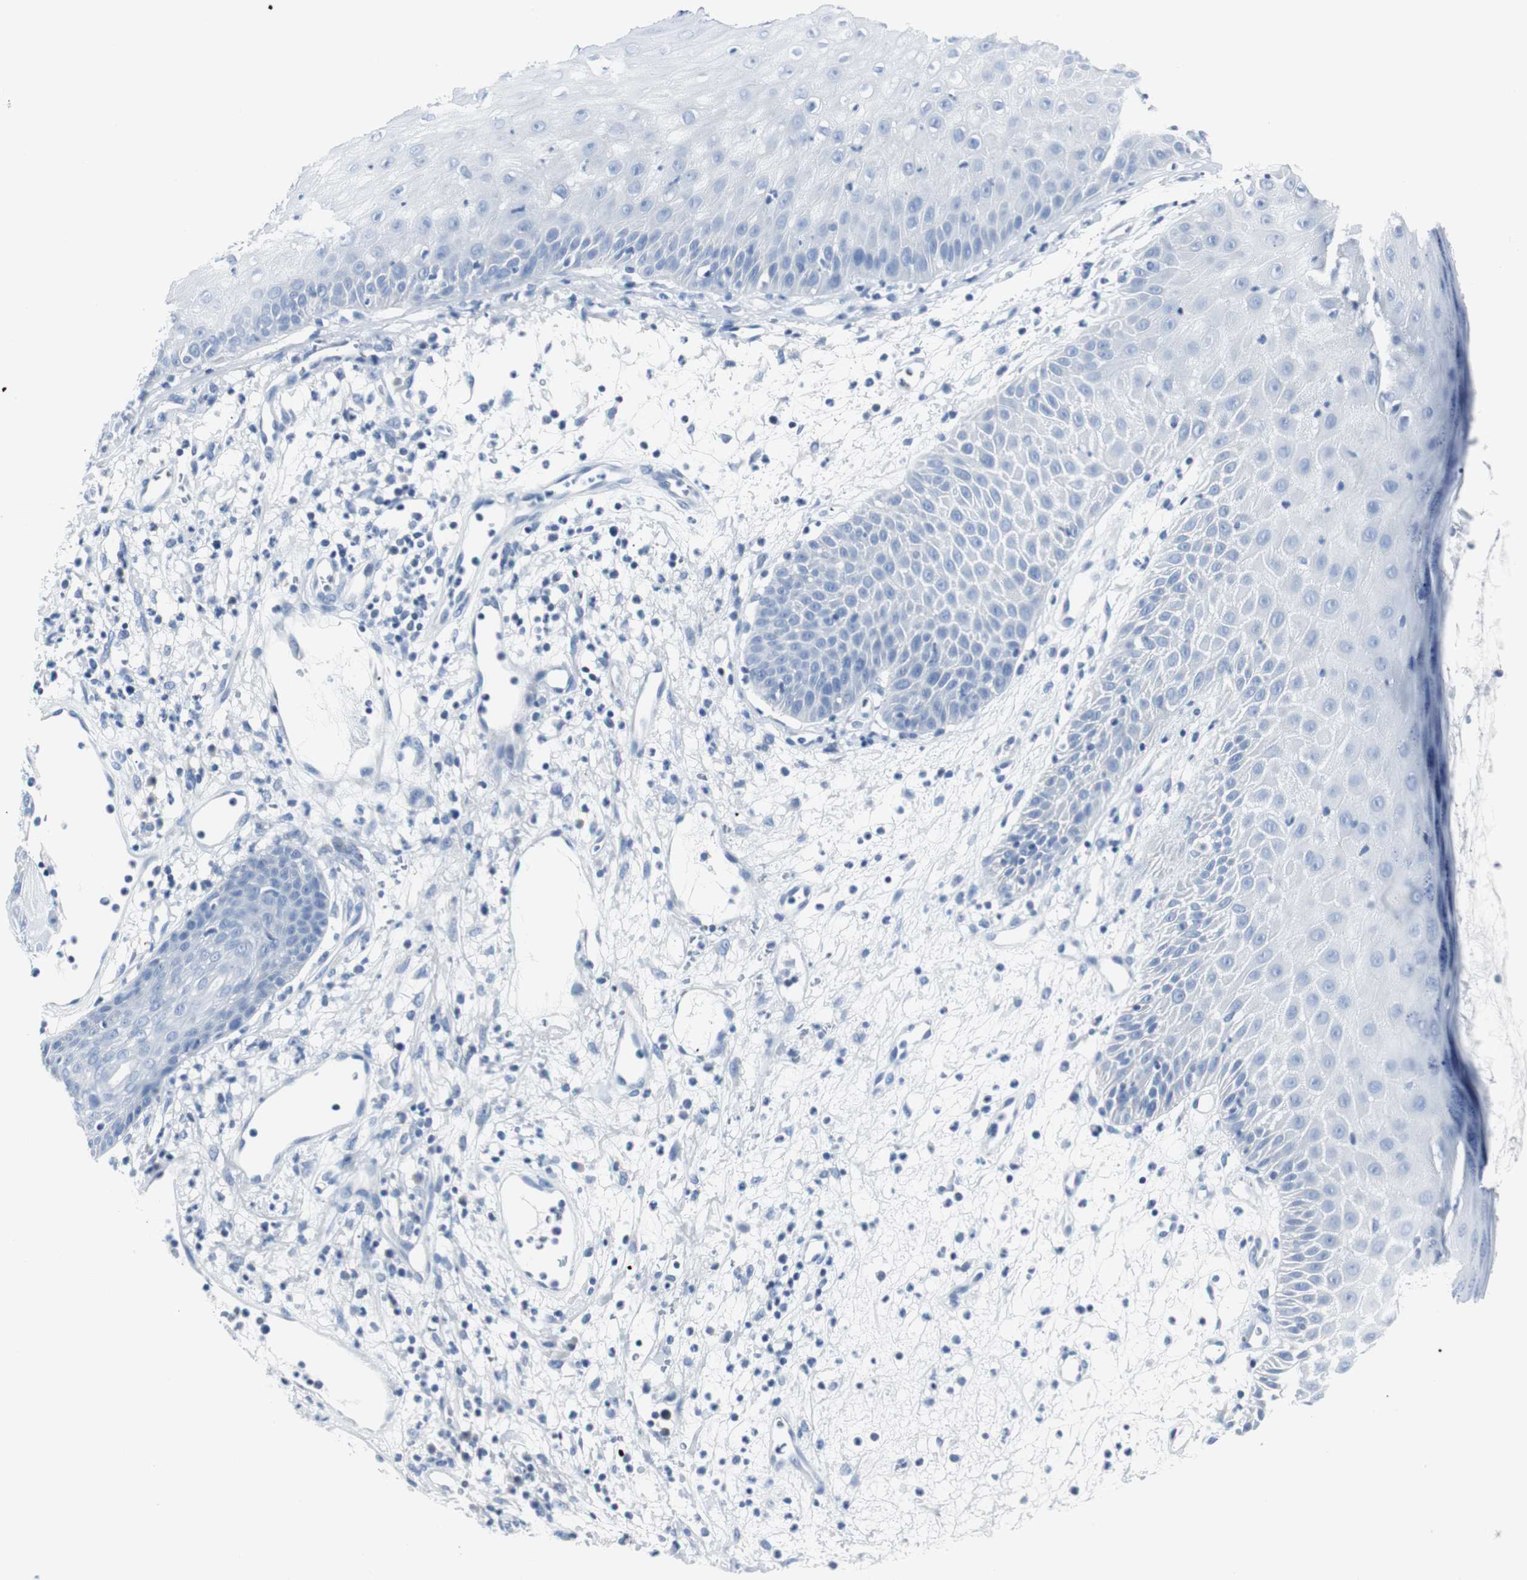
{"staining": {"intensity": "negative", "quantity": "none", "location": "none"}, "tissue": "skin cancer", "cell_type": "Tumor cells", "image_type": "cancer", "snomed": [{"axis": "morphology", "description": "Squamous cell carcinoma, NOS"}, {"axis": "topography", "description": "Skin"}], "caption": "Immunohistochemical staining of human skin cancer (squamous cell carcinoma) reveals no significant staining in tumor cells.", "gene": "GAP43", "patient": {"sex": "female", "age": 78}}